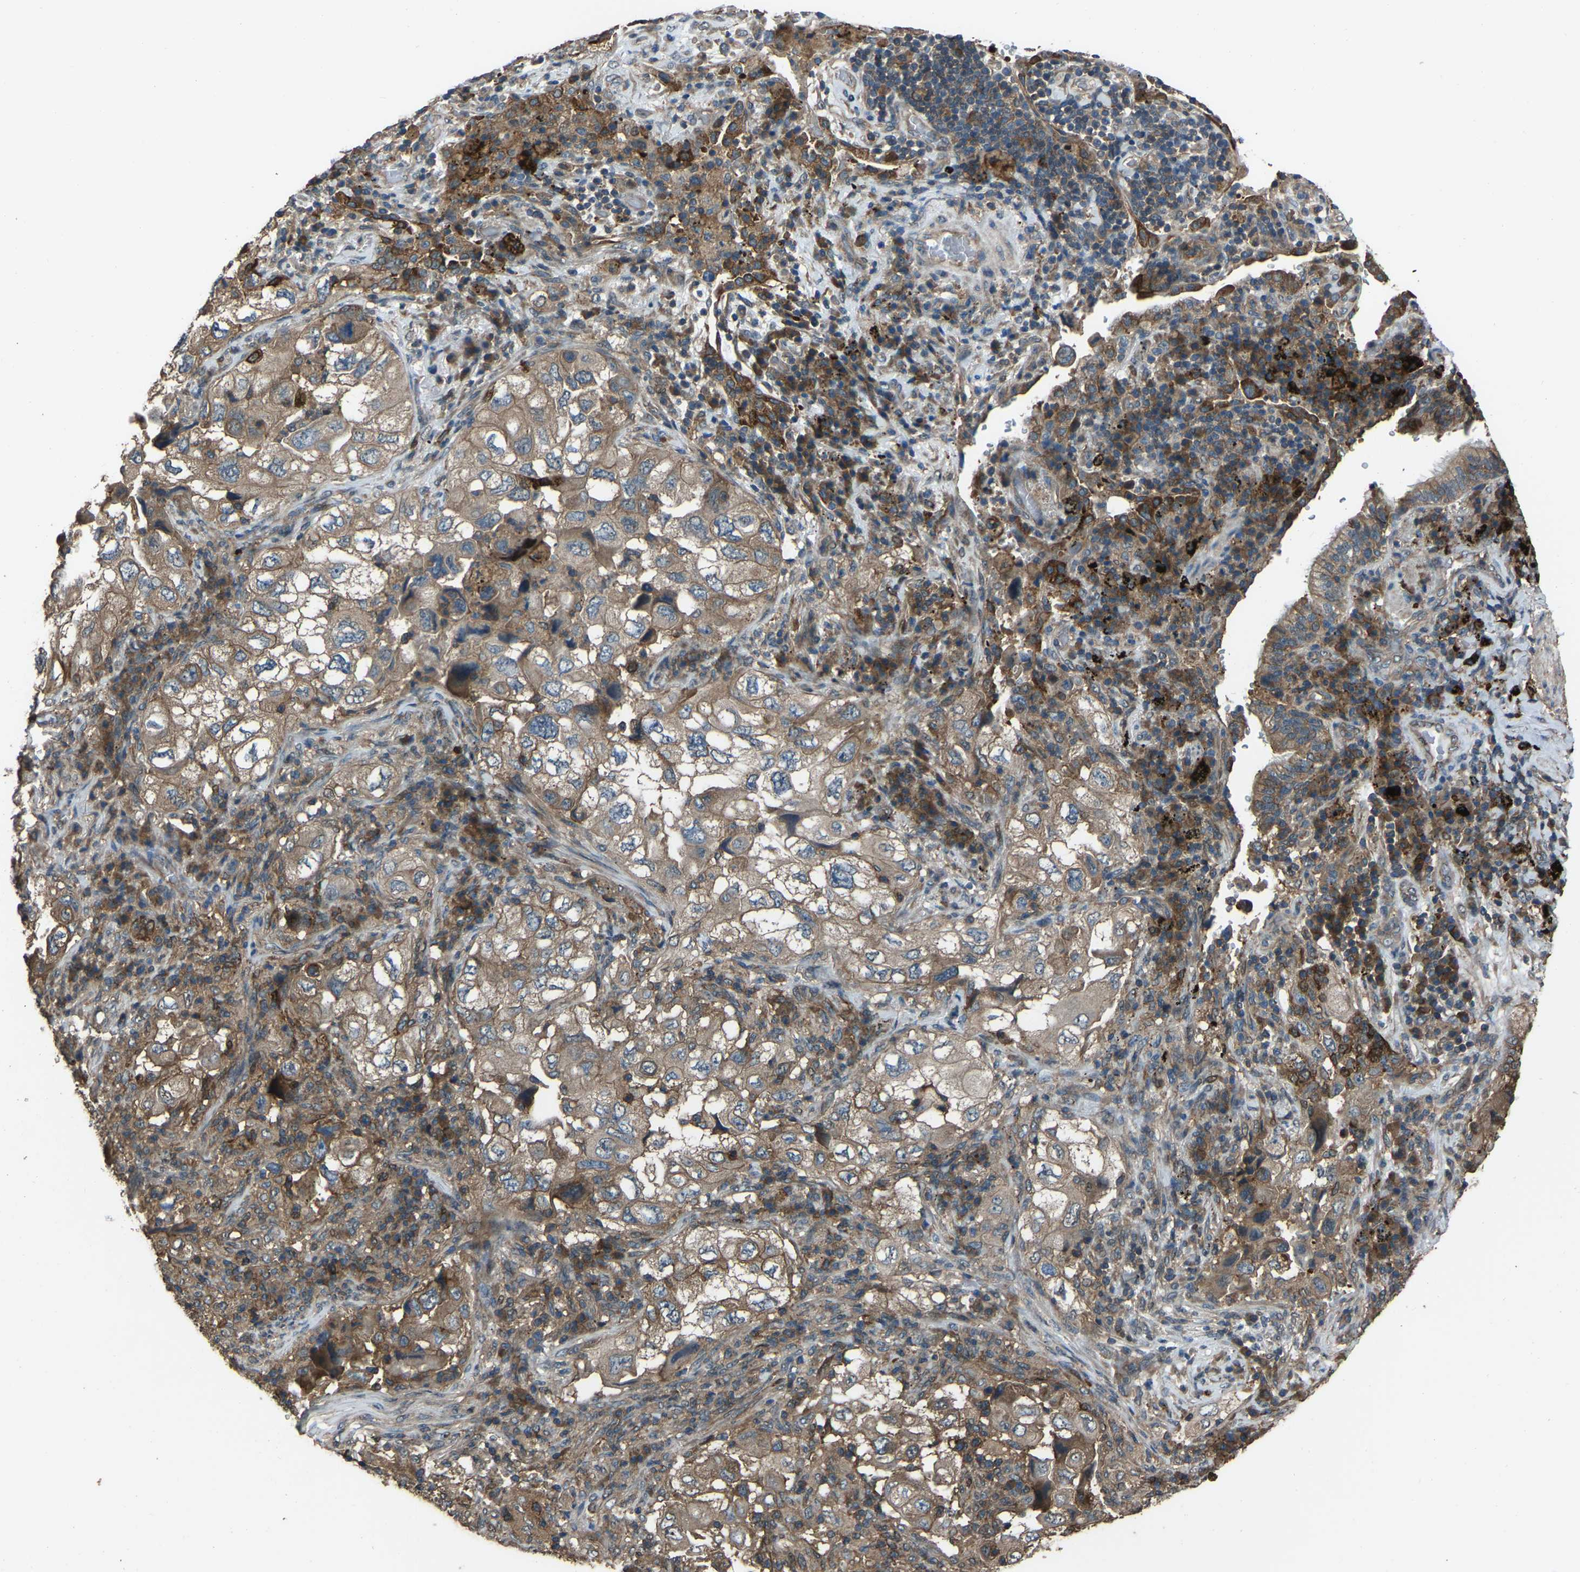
{"staining": {"intensity": "weak", "quantity": ">75%", "location": "cytoplasmic/membranous"}, "tissue": "lung cancer", "cell_type": "Tumor cells", "image_type": "cancer", "snomed": [{"axis": "morphology", "description": "Adenocarcinoma, NOS"}, {"axis": "topography", "description": "Lung"}], "caption": "This micrograph shows IHC staining of human lung cancer (adenocarcinoma), with low weak cytoplasmic/membranous staining in approximately >75% of tumor cells.", "gene": "SLC4A2", "patient": {"sex": "male", "age": 64}}